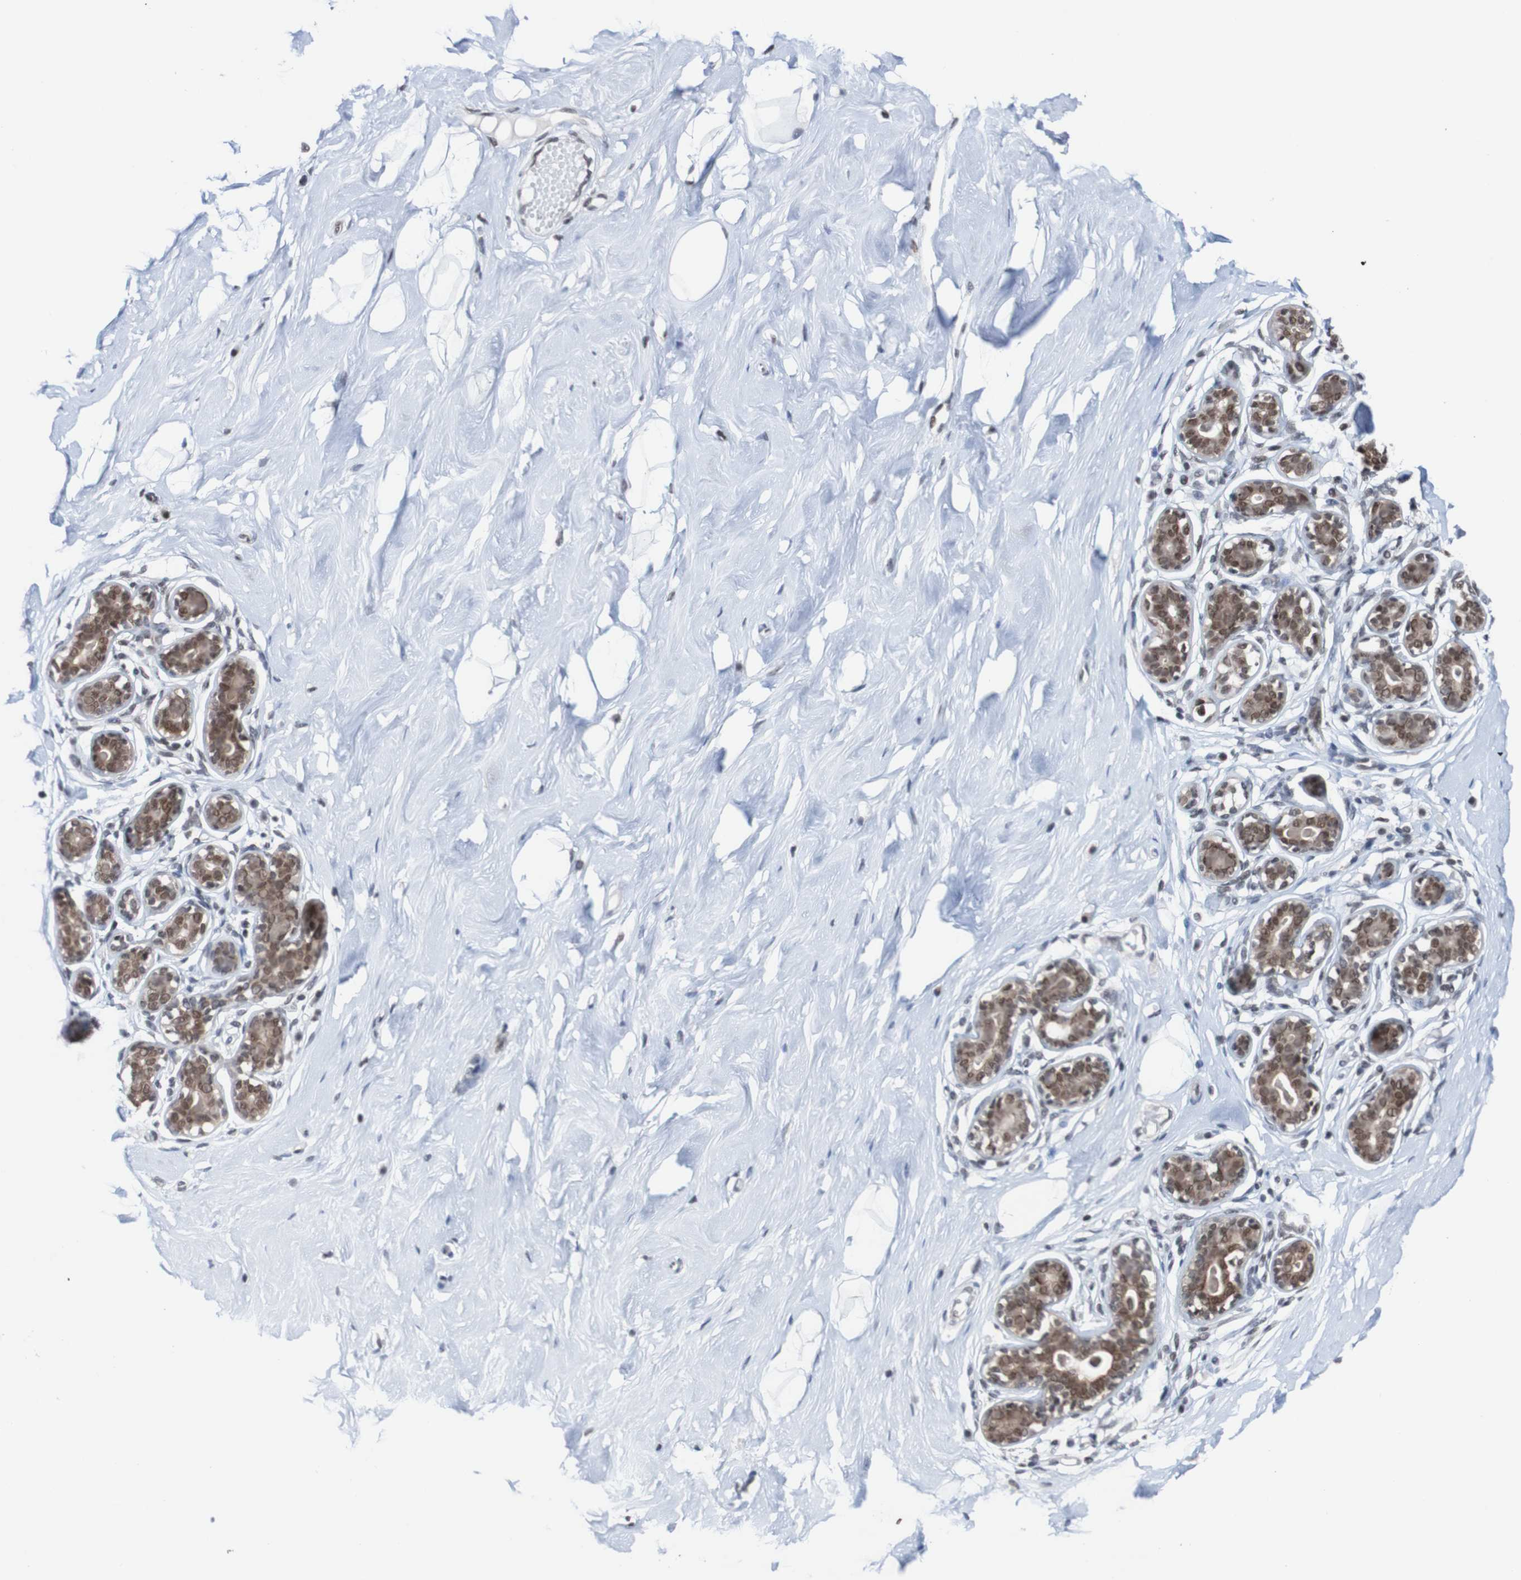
{"staining": {"intensity": "negative", "quantity": "none", "location": "none"}, "tissue": "breast", "cell_type": "Adipocytes", "image_type": "normal", "snomed": [{"axis": "morphology", "description": "Normal tissue, NOS"}, {"axis": "topography", "description": "Breast"}], "caption": "Photomicrograph shows no protein positivity in adipocytes of benign breast.", "gene": "CDC5L", "patient": {"sex": "female", "age": 23}}